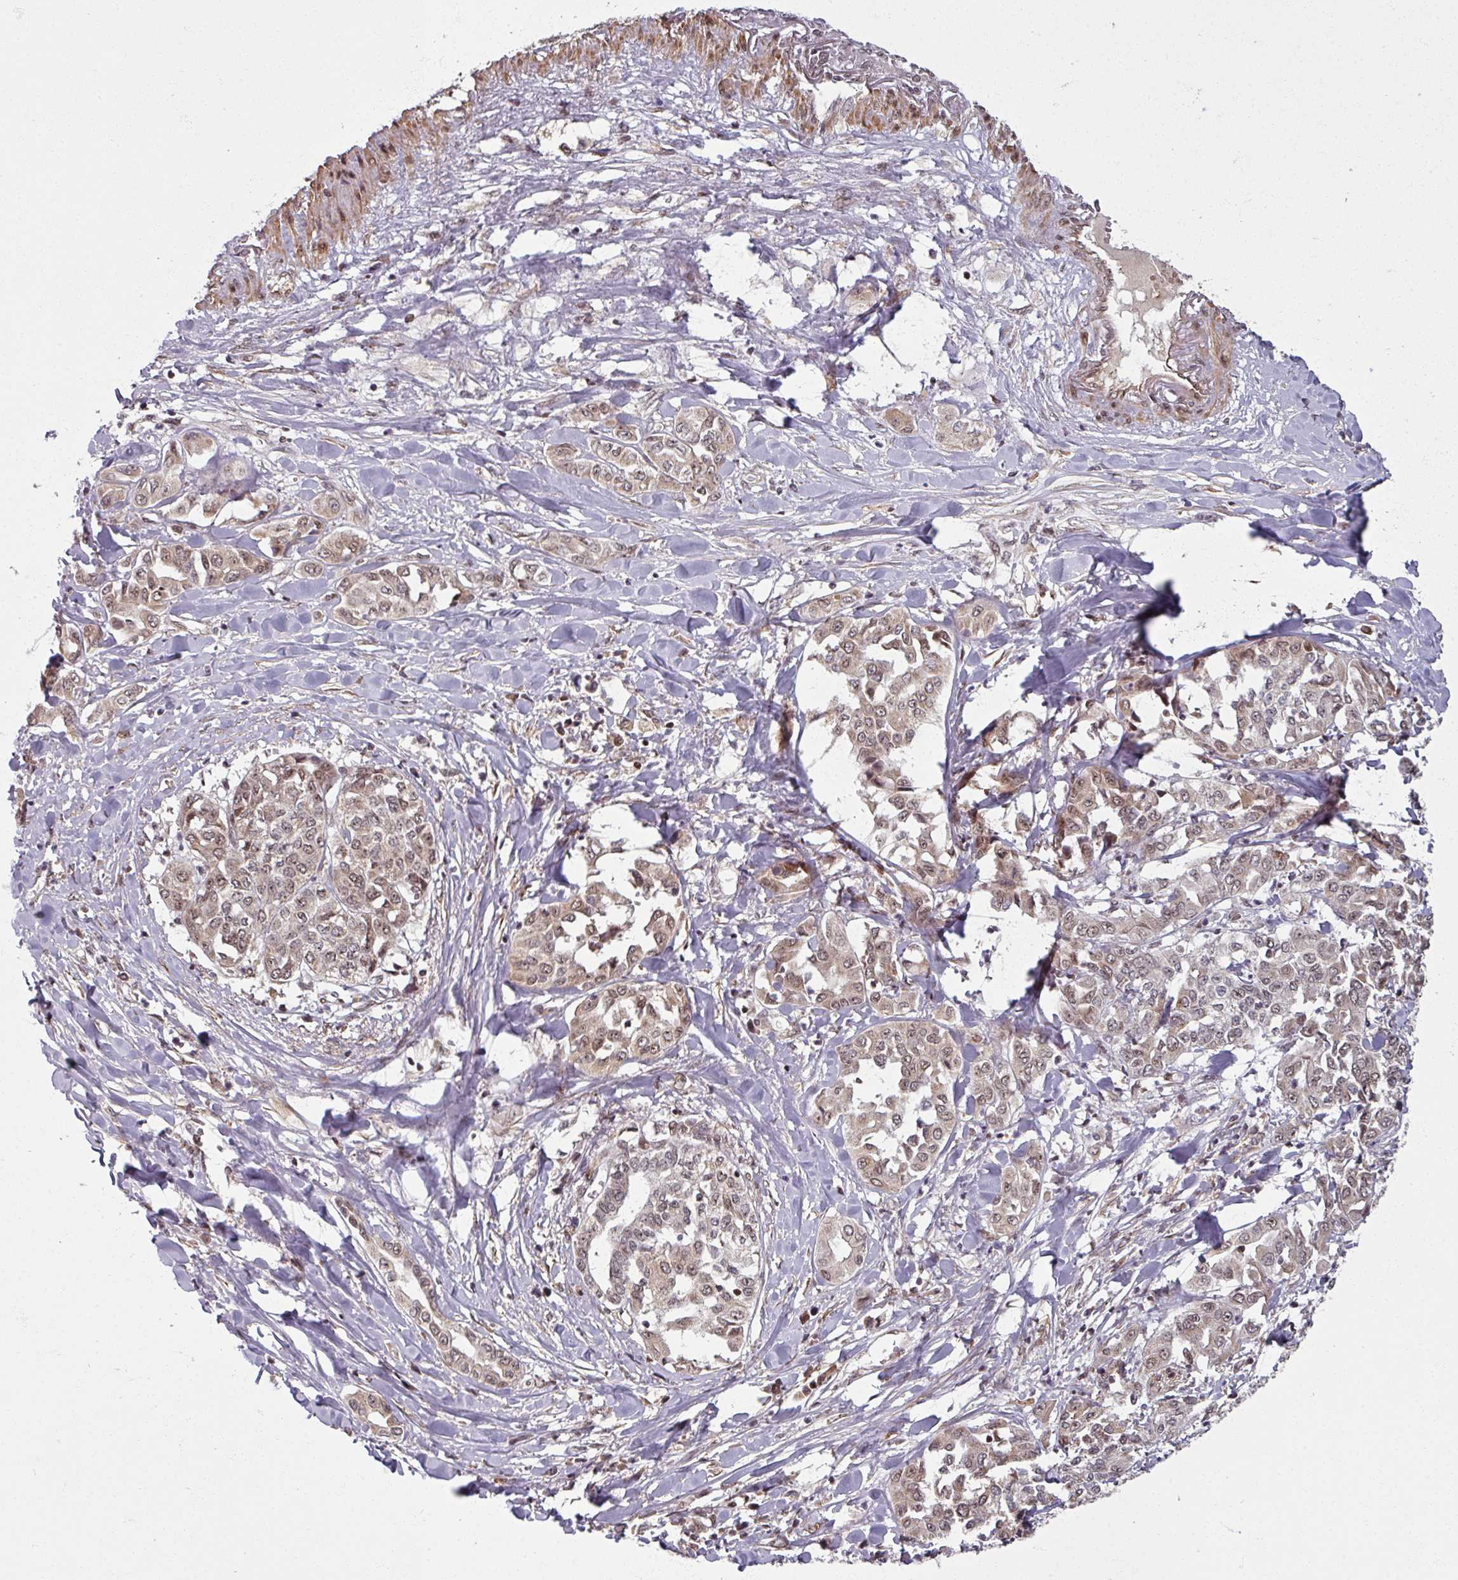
{"staining": {"intensity": "weak", "quantity": ">75%", "location": "cytoplasmic/membranous,nuclear"}, "tissue": "liver cancer", "cell_type": "Tumor cells", "image_type": "cancer", "snomed": [{"axis": "morphology", "description": "Cholangiocarcinoma"}, {"axis": "topography", "description": "Liver"}], "caption": "Liver cancer (cholangiocarcinoma) stained for a protein (brown) shows weak cytoplasmic/membranous and nuclear positive staining in about >75% of tumor cells.", "gene": "SWI5", "patient": {"sex": "female", "age": 77}}